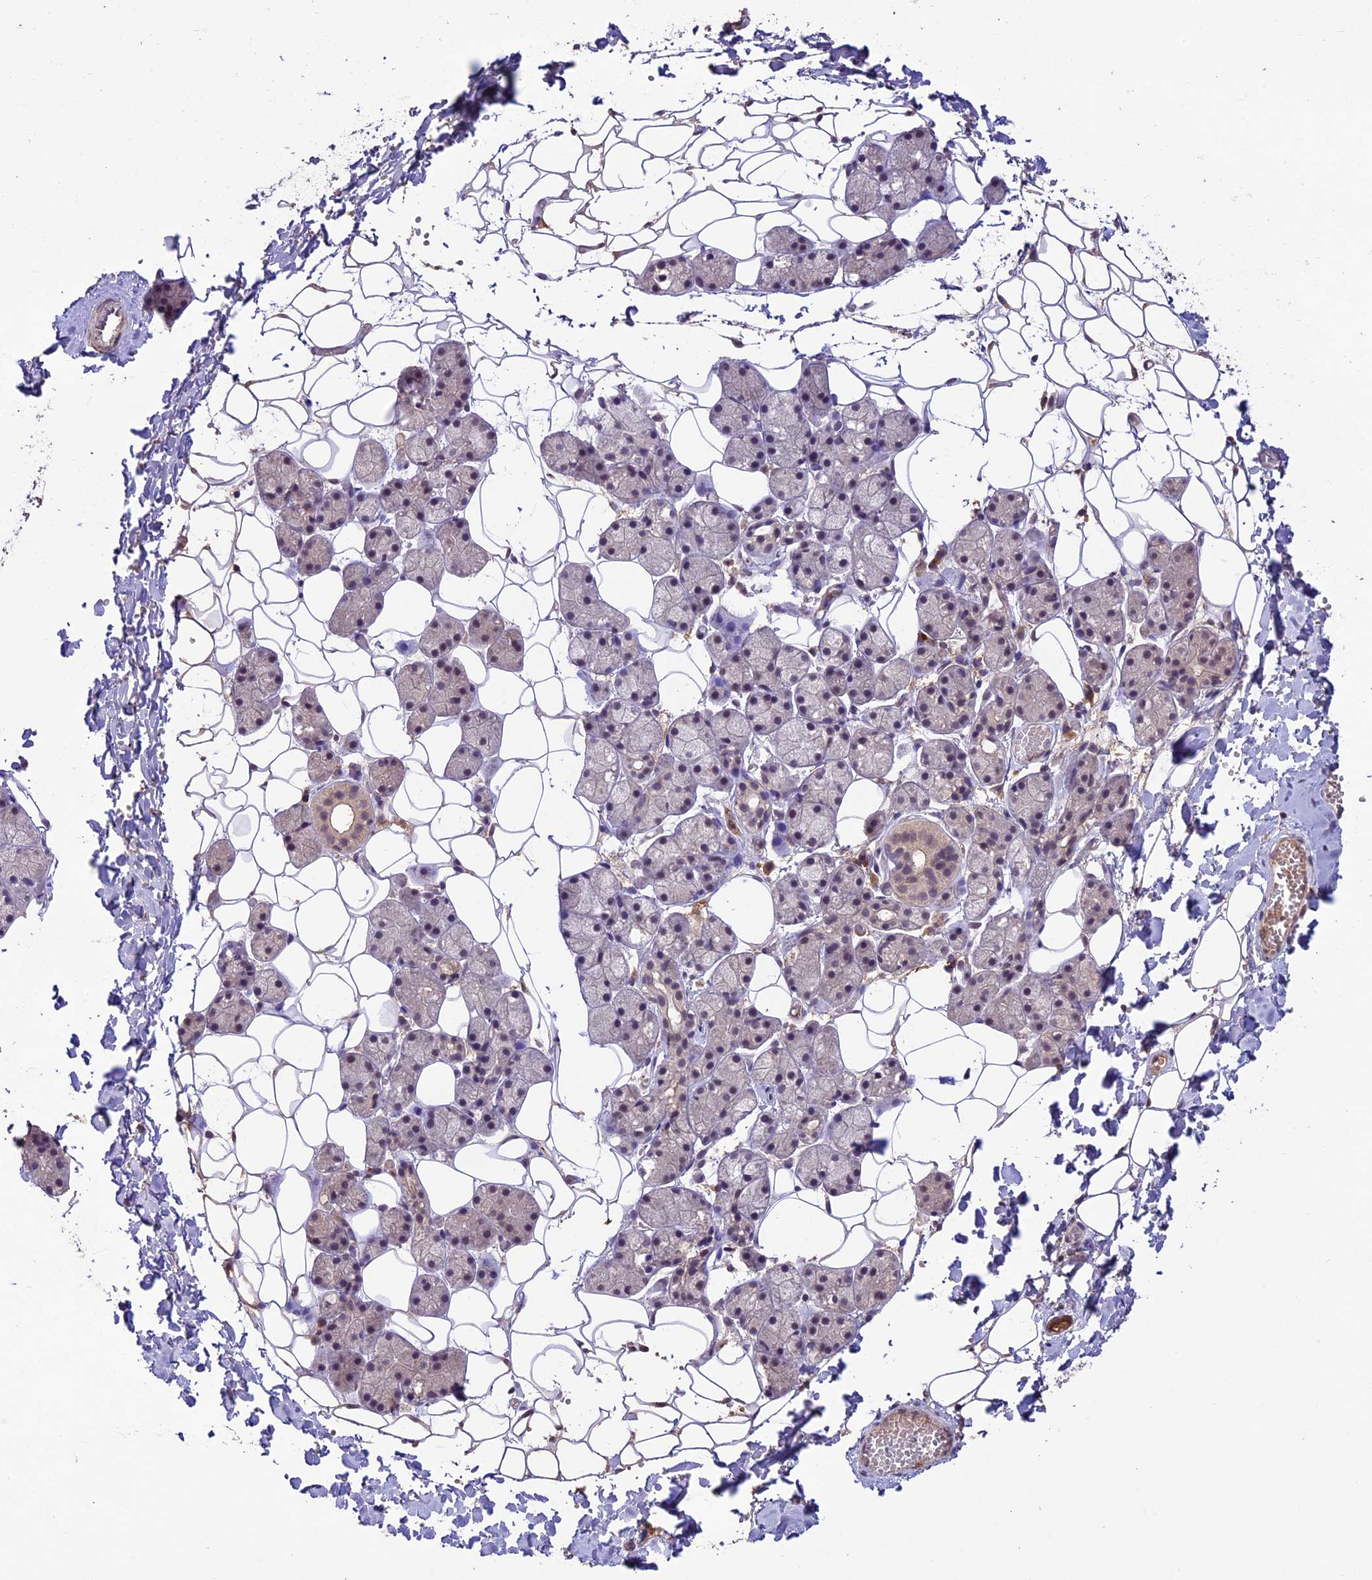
{"staining": {"intensity": "weak", "quantity": "<25%", "location": "cytoplasmic/membranous"}, "tissue": "salivary gland", "cell_type": "Glandular cells", "image_type": "normal", "snomed": [{"axis": "morphology", "description": "Normal tissue, NOS"}, {"axis": "topography", "description": "Salivary gland"}], "caption": "This is an immunohistochemistry photomicrograph of normal salivary gland. There is no expression in glandular cells.", "gene": "ATP10A", "patient": {"sex": "female", "age": 33}}